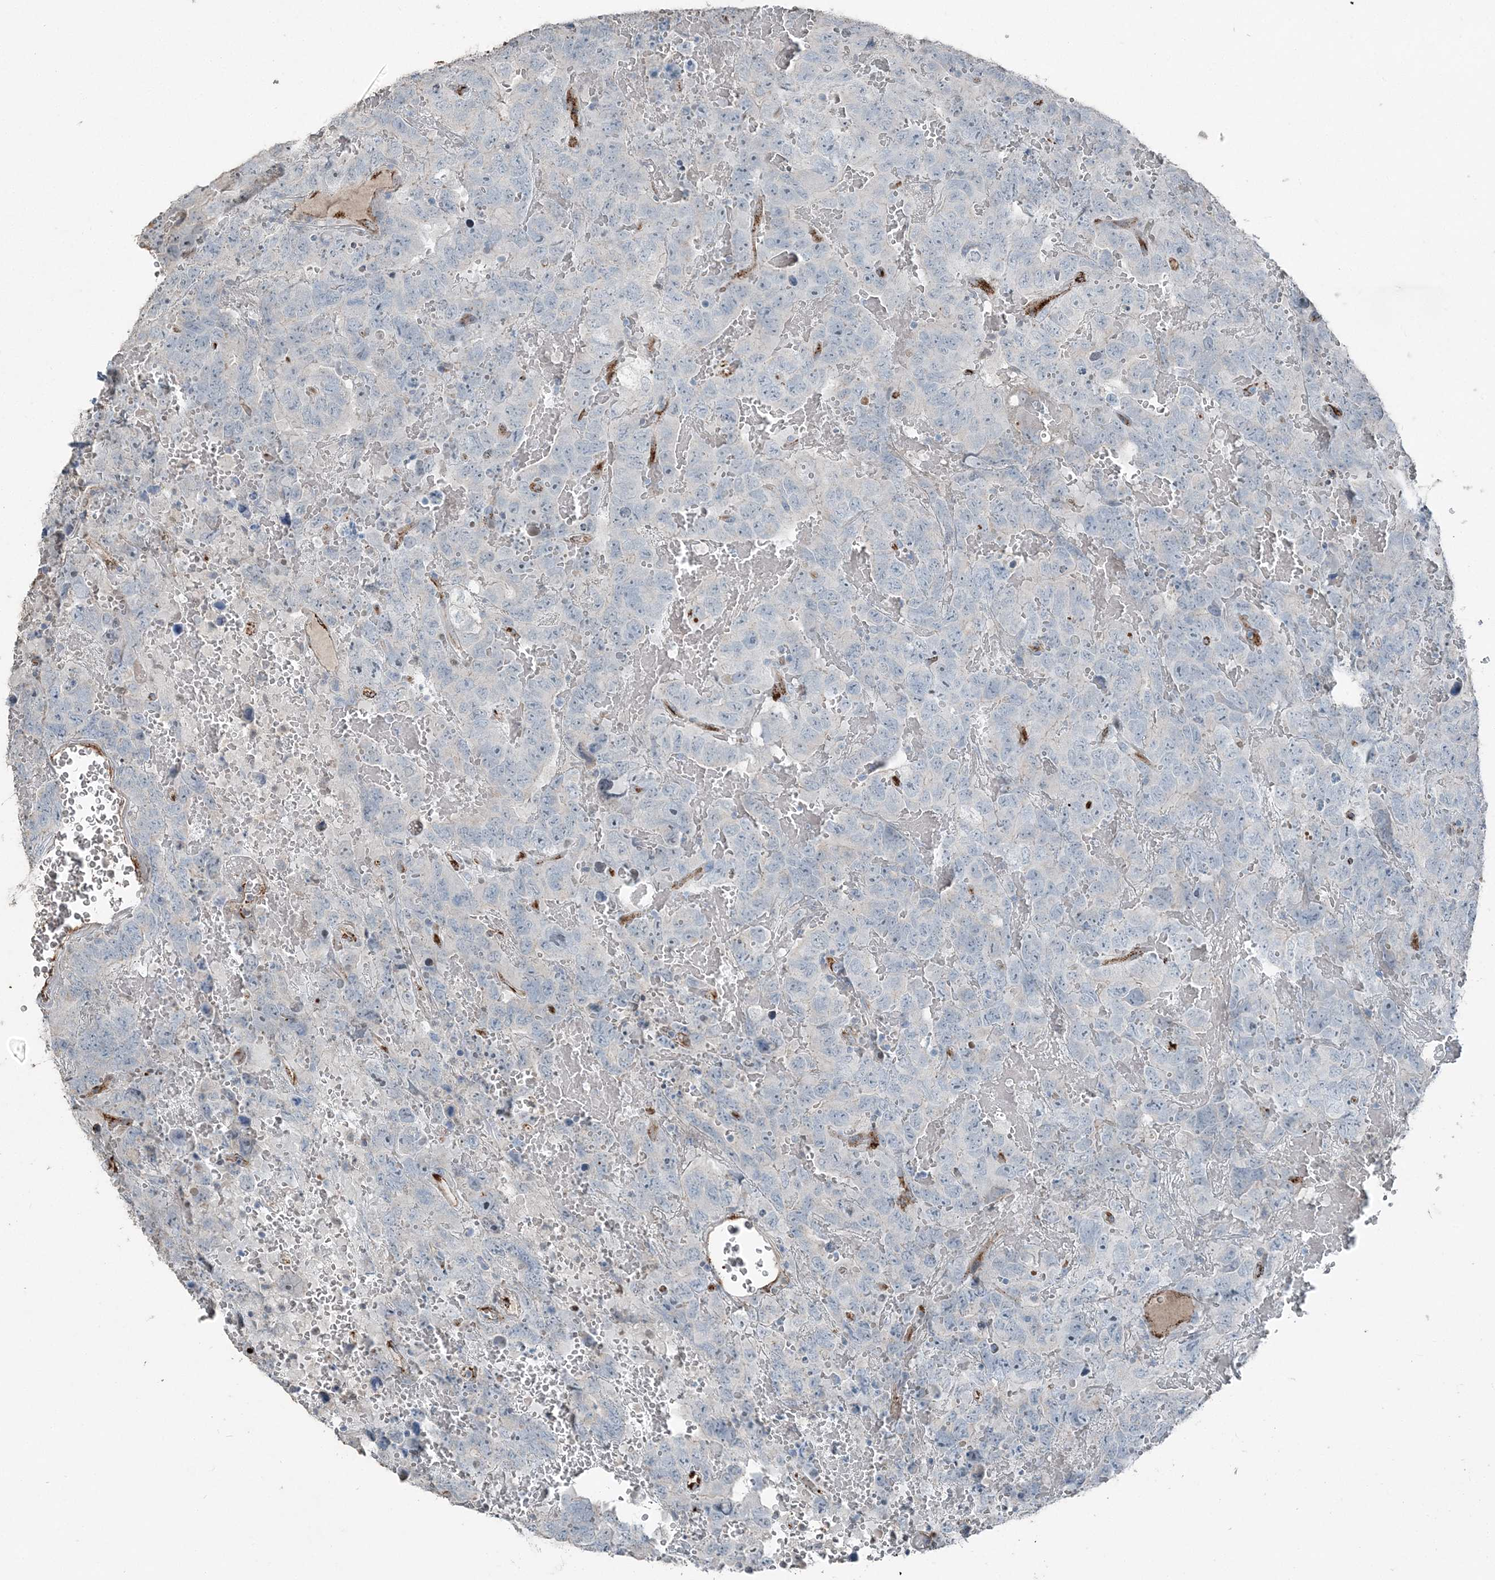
{"staining": {"intensity": "negative", "quantity": "none", "location": "none"}, "tissue": "testis cancer", "cell_type": "Tumor cells", "image_type": "cancer", "snomed": [{"axis": "morphology", "description": "Carcinoma, Embryonal, NOS"}, {"axis": "topography", "description": "Testis"}], "caption": "DAB (3,3'-diaminobenzidine) immunohistochemical staining of embryonal carcinoma (testis) demonstrates no significant expression in tumor cells.", "gene": "ELOVL7", "patient": {"sex": "male", "age": 45}}